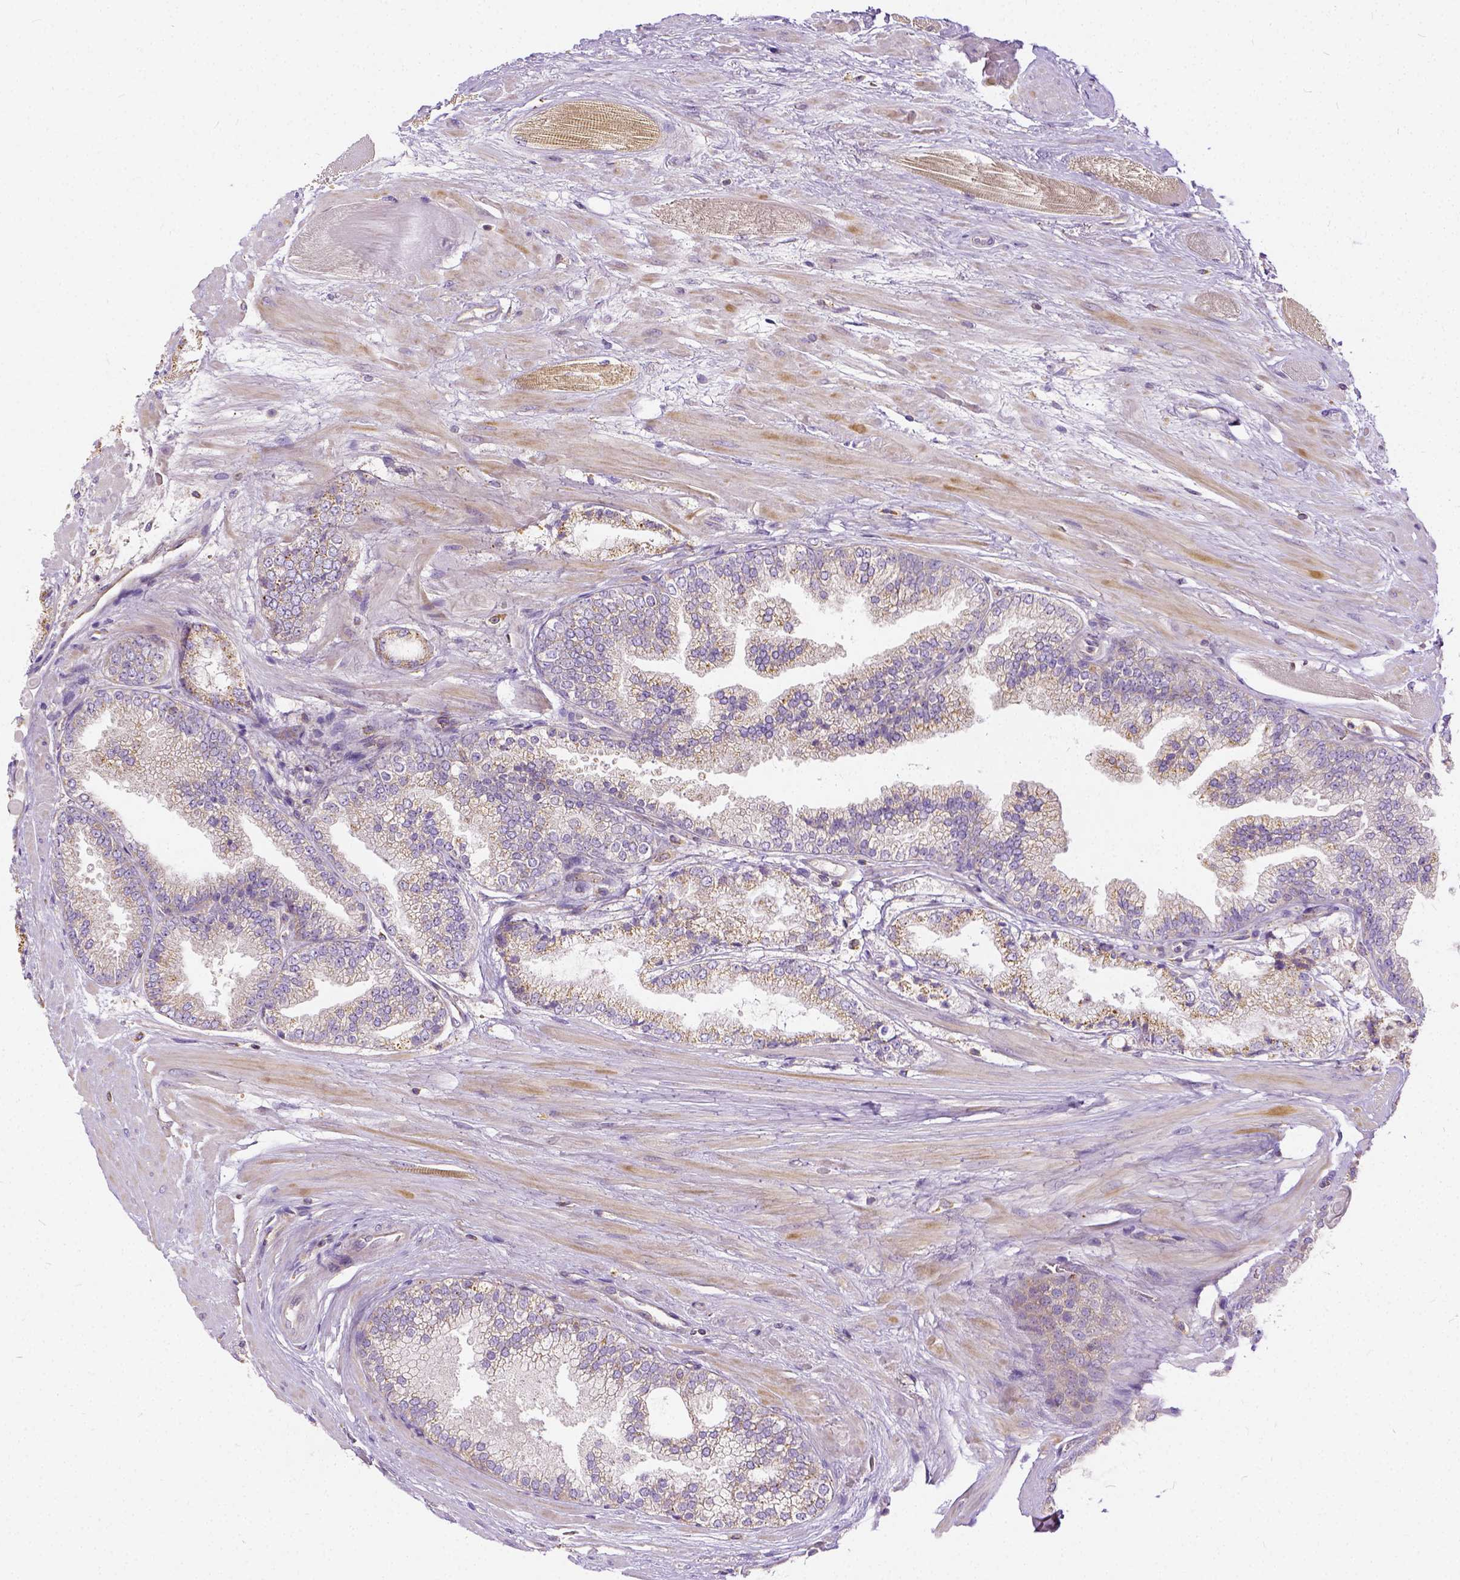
{"staining": {"intensity": "weak", "quantity": "<25%", "location": "cytoplasmic/membranous"}, "tissue": "prostate cancer", "cell_type": "Tumor cells", "image_type": "cancer", "snomed": [{"axis": "morphology", "description": "Adenocarcinoma, High grade"}, {"axis": "topography", "description": "Prostate"}], "caption": "Adenocarcinoma (high-grade) (prostate) was stained to show a protein in brown. There is no significant positivity in tumor cells.", "gene": "CADM4", "patient": {"sex": "male", "age": 64}}